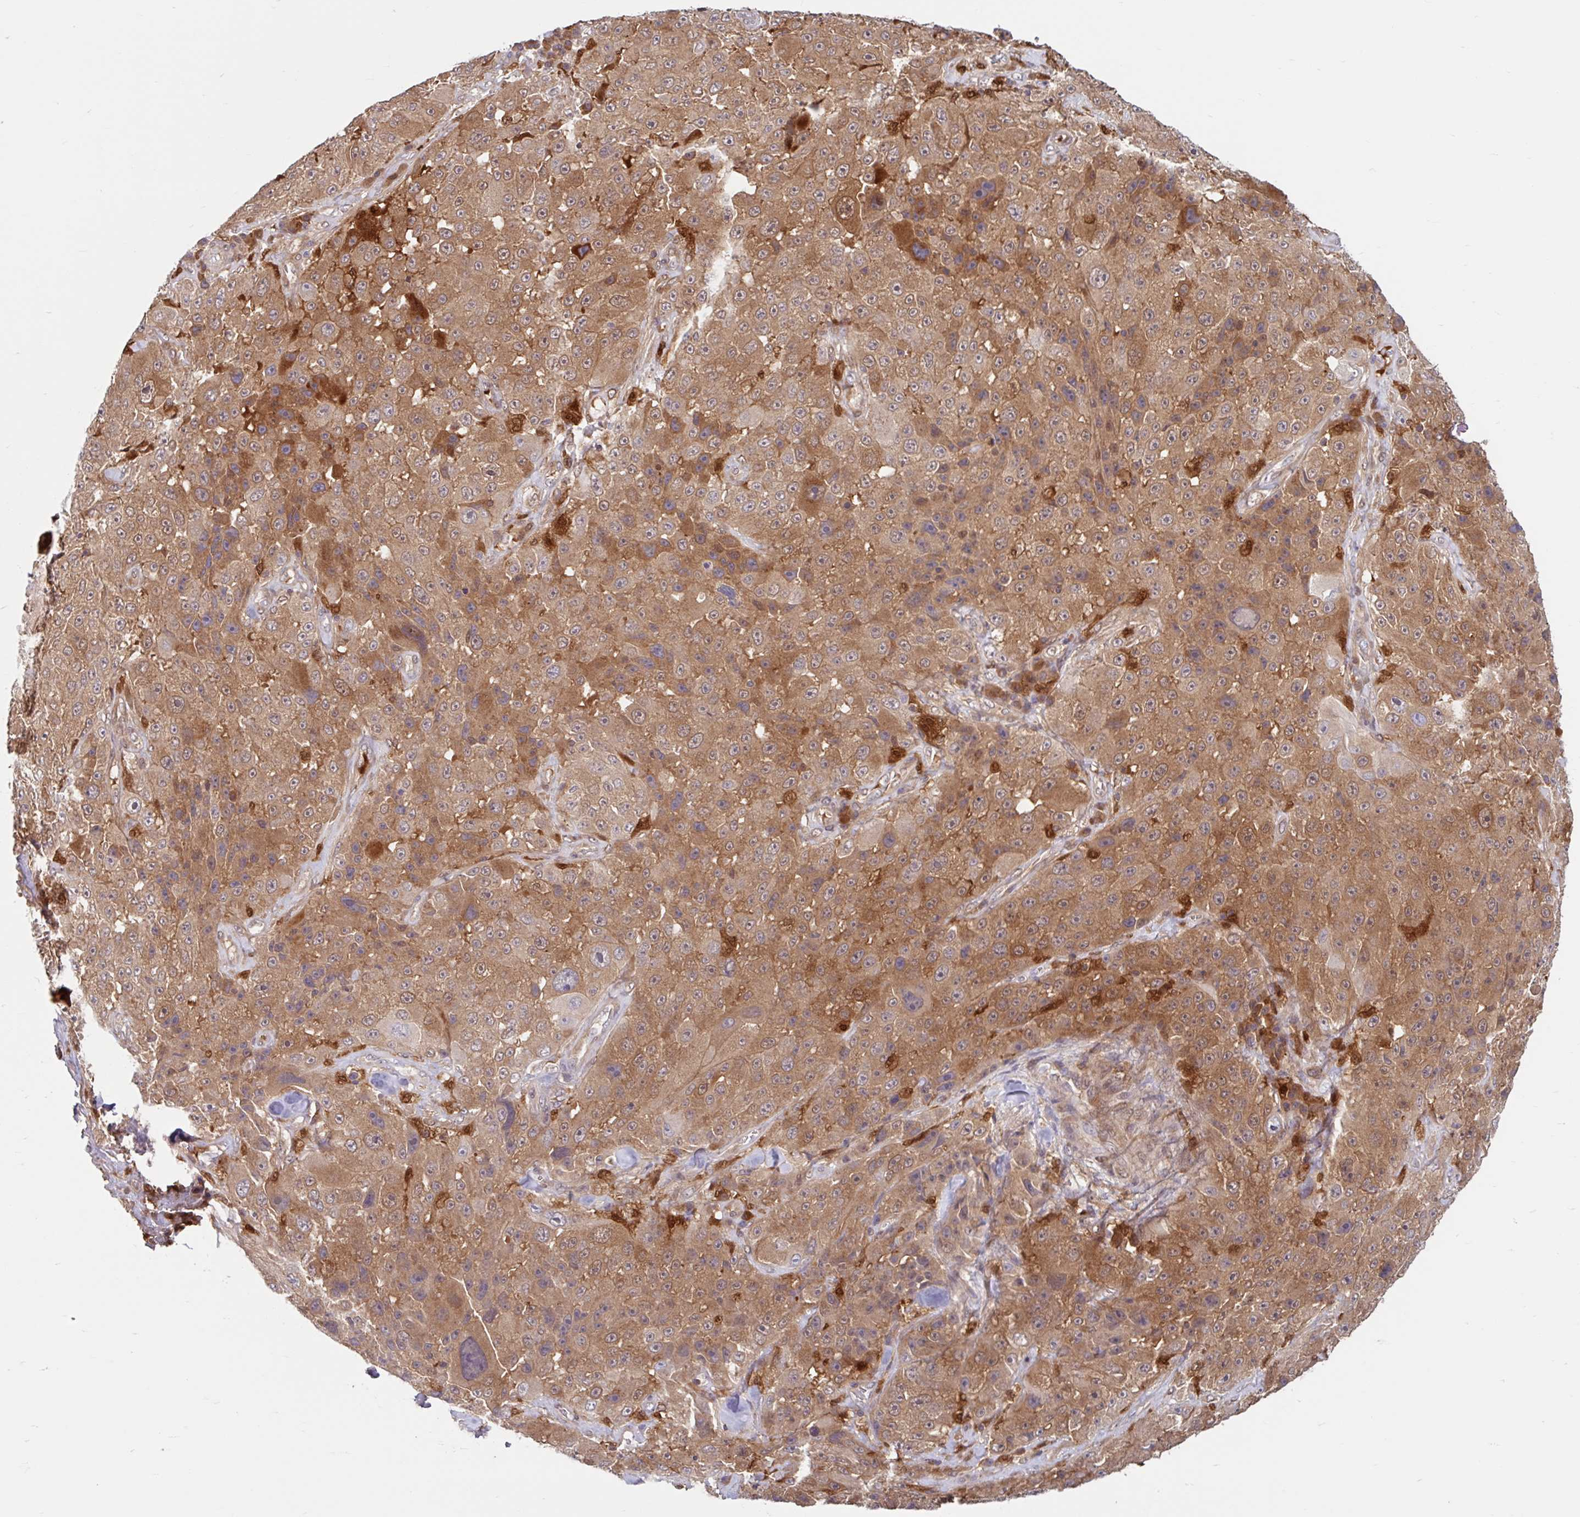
{"staining": {"intensity": "moderate", "quantity": ">75%", "location": "cytoplasmic/membranous"}, "tissue": "melanoma", "cell_type": "Tumor cells", "image_type": "cancer", "snomed": [{"axis": "morphology", "description": "Malignant melanoma, Metastatic site"}, {"axis": "topography", "description": "Lymph node"}], "caption": "Immunohistochemical staining of malignant melanoma (metastatic site) demonstrates medium levels of moderate cytoplasmic/membranous staining in approximately >75% of tumor cells. Immunohistochemistry (ihc) stains the protein of interest in brown and the nuclei are stained blue.", "gene": "BLVRA", "patient": {"sex": "male", "age": 62}}